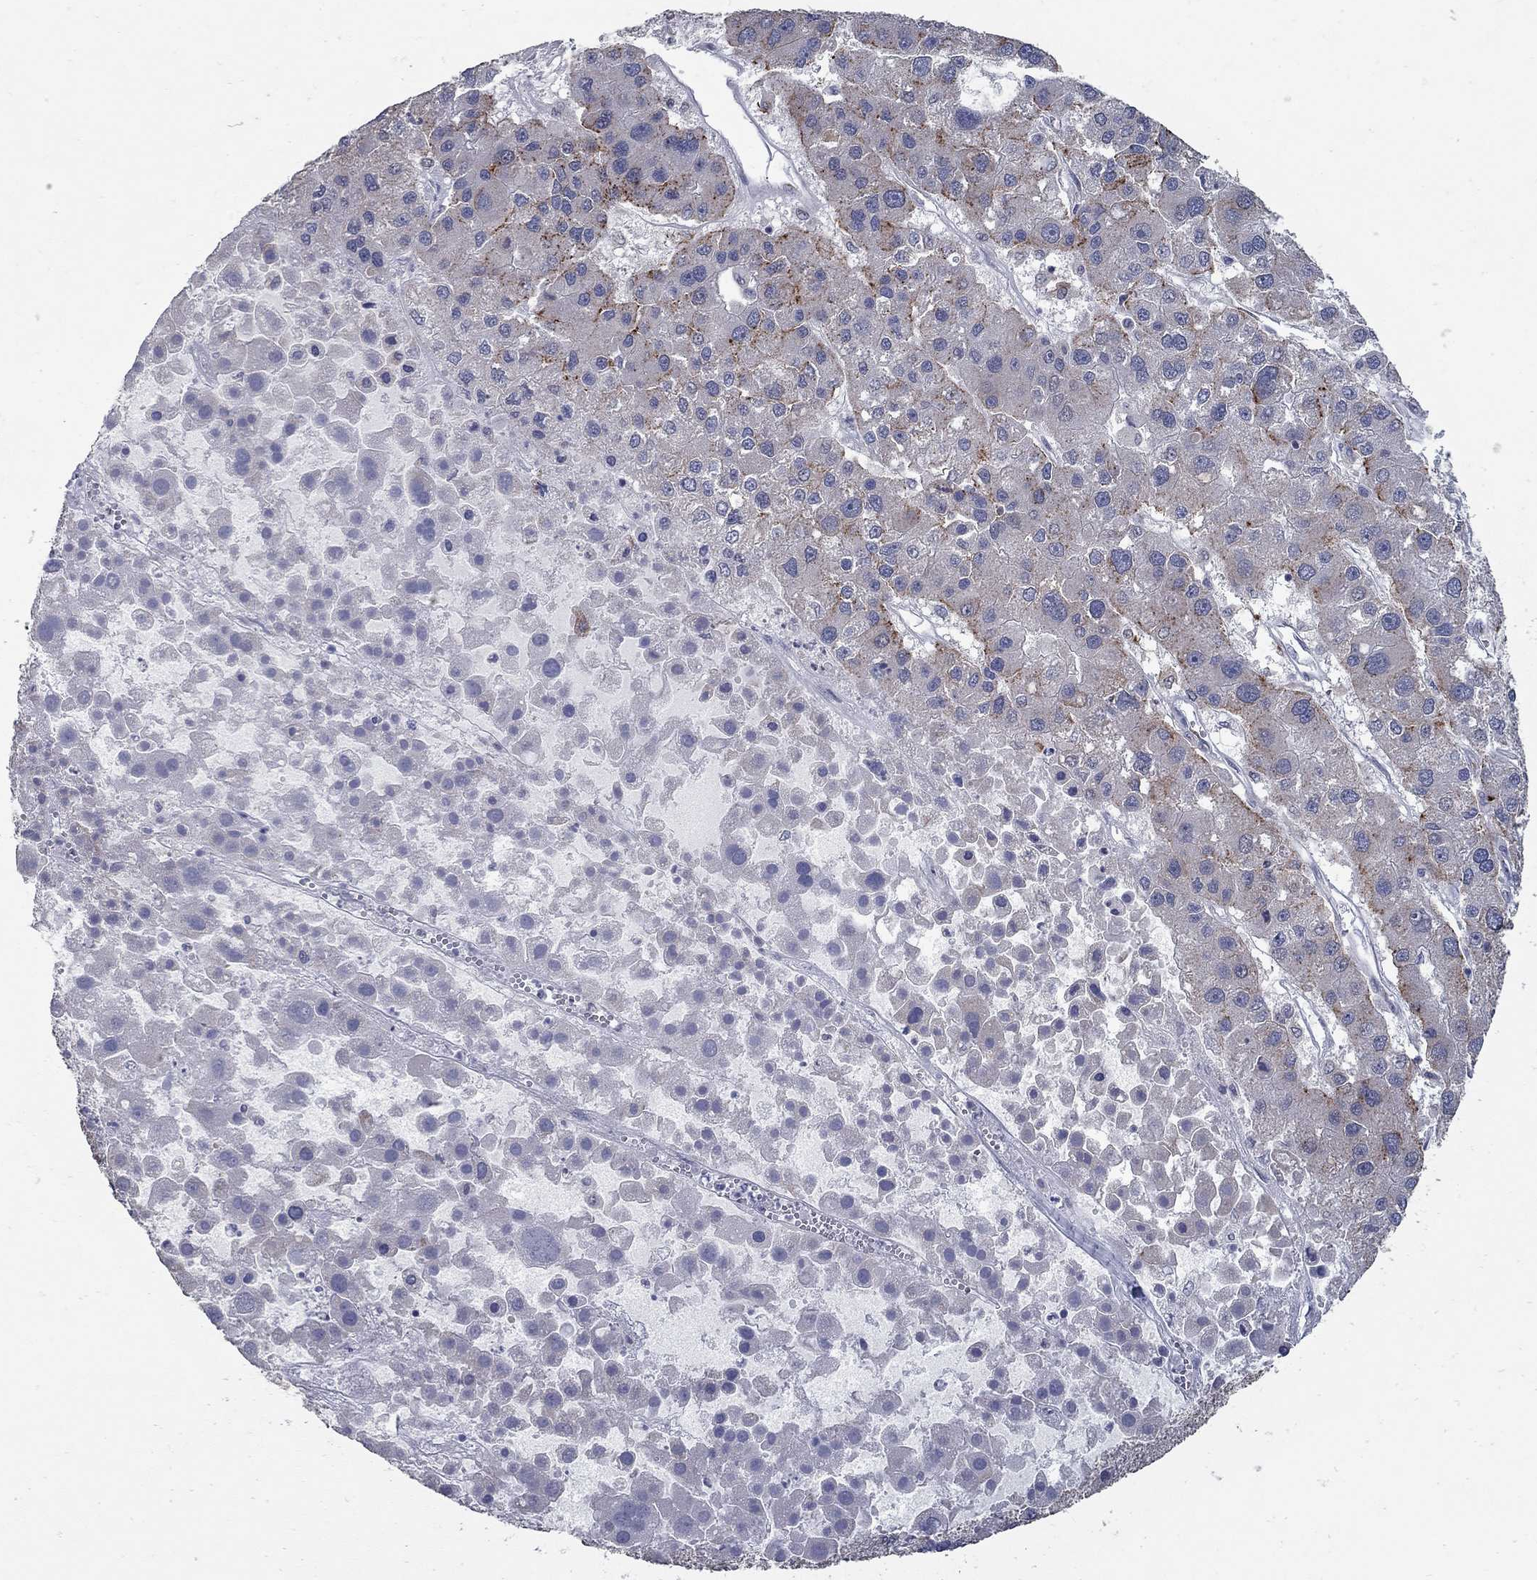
{"staining": {"intensity": "strong", "quantity": "<25%", "location": "cytoplasmic/membranous"}, "tissue": "liver cancer", "cell_type": "Tumor cells", "image_type": "cancer", "snomed": [{"axis": "morphology", "description": "Carcinoma, Hepatocellular, NOS"}, {"axis": "topography", "description": "Liver"}], "caption": "A brown stain labels strong cytoplasmic/membranous staining of a protein in liver hepatocellular carcinoma tumor cells.", "gene": "KIAA0319L", "patient": {"sex": "male", "age": 73}}